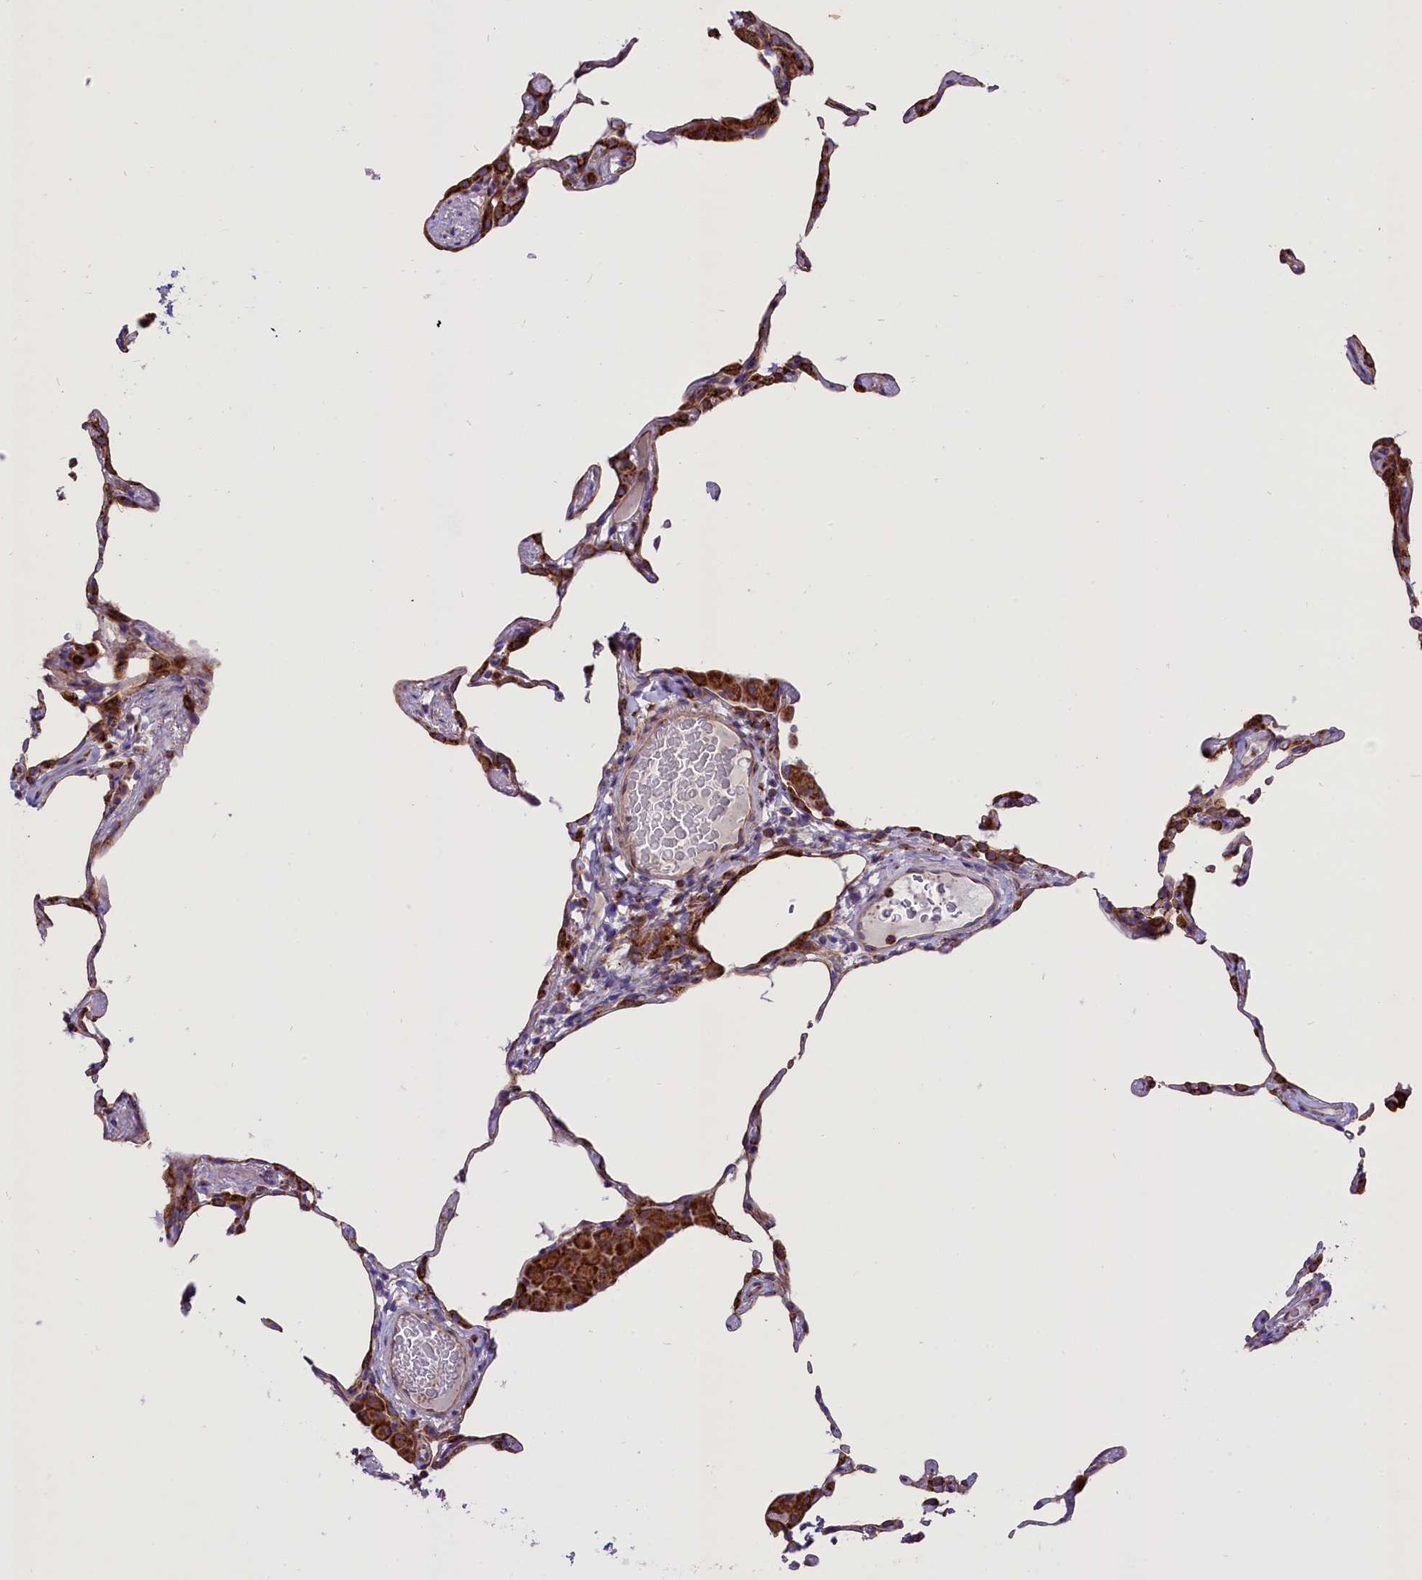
{"staining": {"intensity": "negative", "quantity": "none", "location": "none"}, "tissue": "lung", "cell_type": "Alveolar cells", "image_type": "normal", "snomed": [{"axis": "morphology", "description": "Normal tissue, NOS"}, {"axis": "topography", "description": "Lung"}], "caption": "The image demonstrates no staining of alveolar cells in unremarkable lung.", "gene": "PTPRU", "patient": {"sex": "female", "age": 57}}